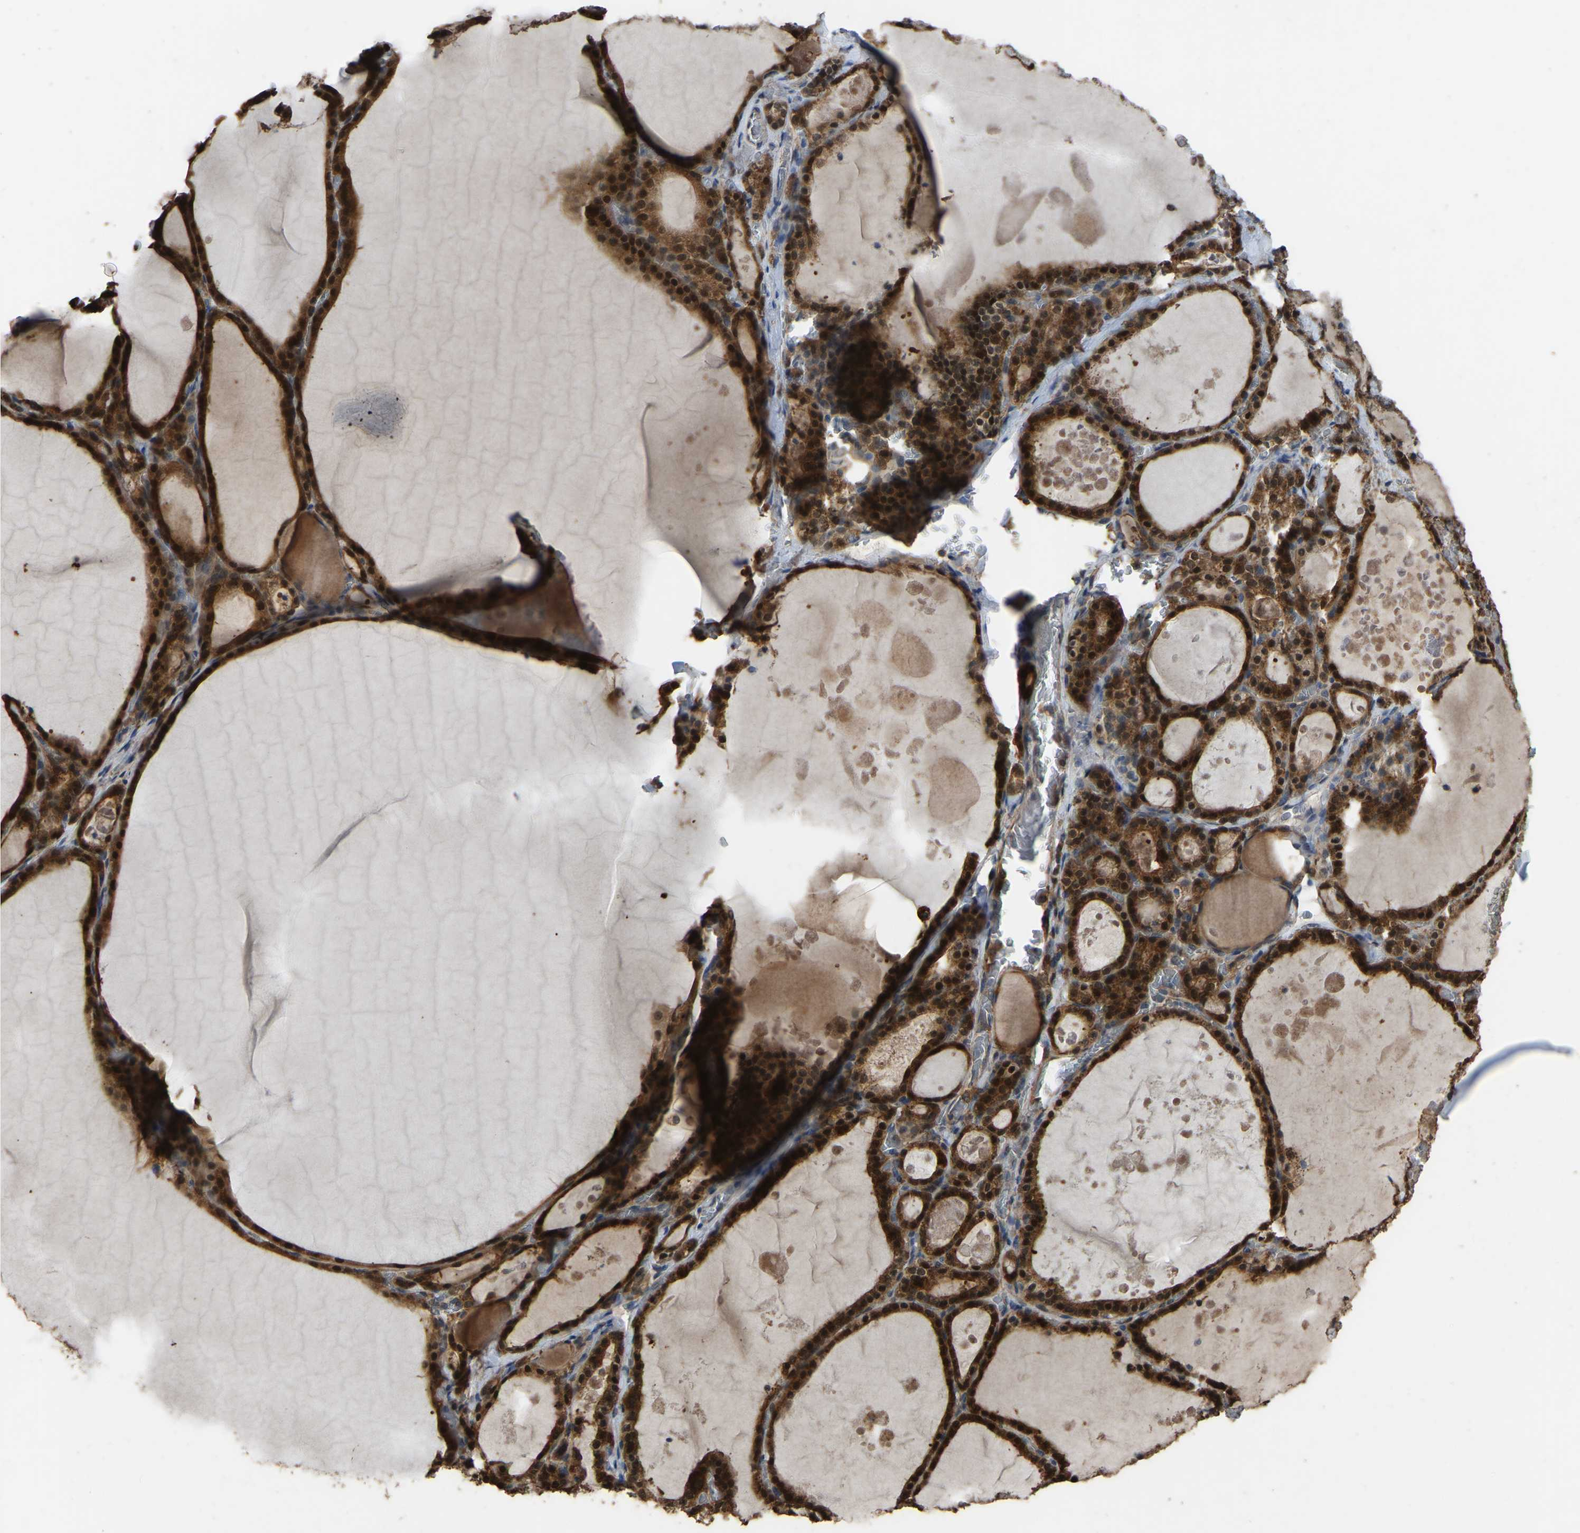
{"staining": {"intensity": "moderate", "quantity": ">75%", "location": "cytoplasmic/membranous,nuclear"}, "tissue": "thyroid gland", "cell_type": "Glandular cells", "image_type": "normal", "snomed": [{"axis": "morphology", "description": "Normal tissue, NOS"}, {"axis": "topography", "description": "Thyroid gland"}], "caption": "Human thyroid gland stained with a brown dye reveals moderate cytoplasmic/membranous,nuclear positive positivity in about >75% of glandular cells.", "gene": "FHIT", "patient": {"sex": "male", "age": 56}}